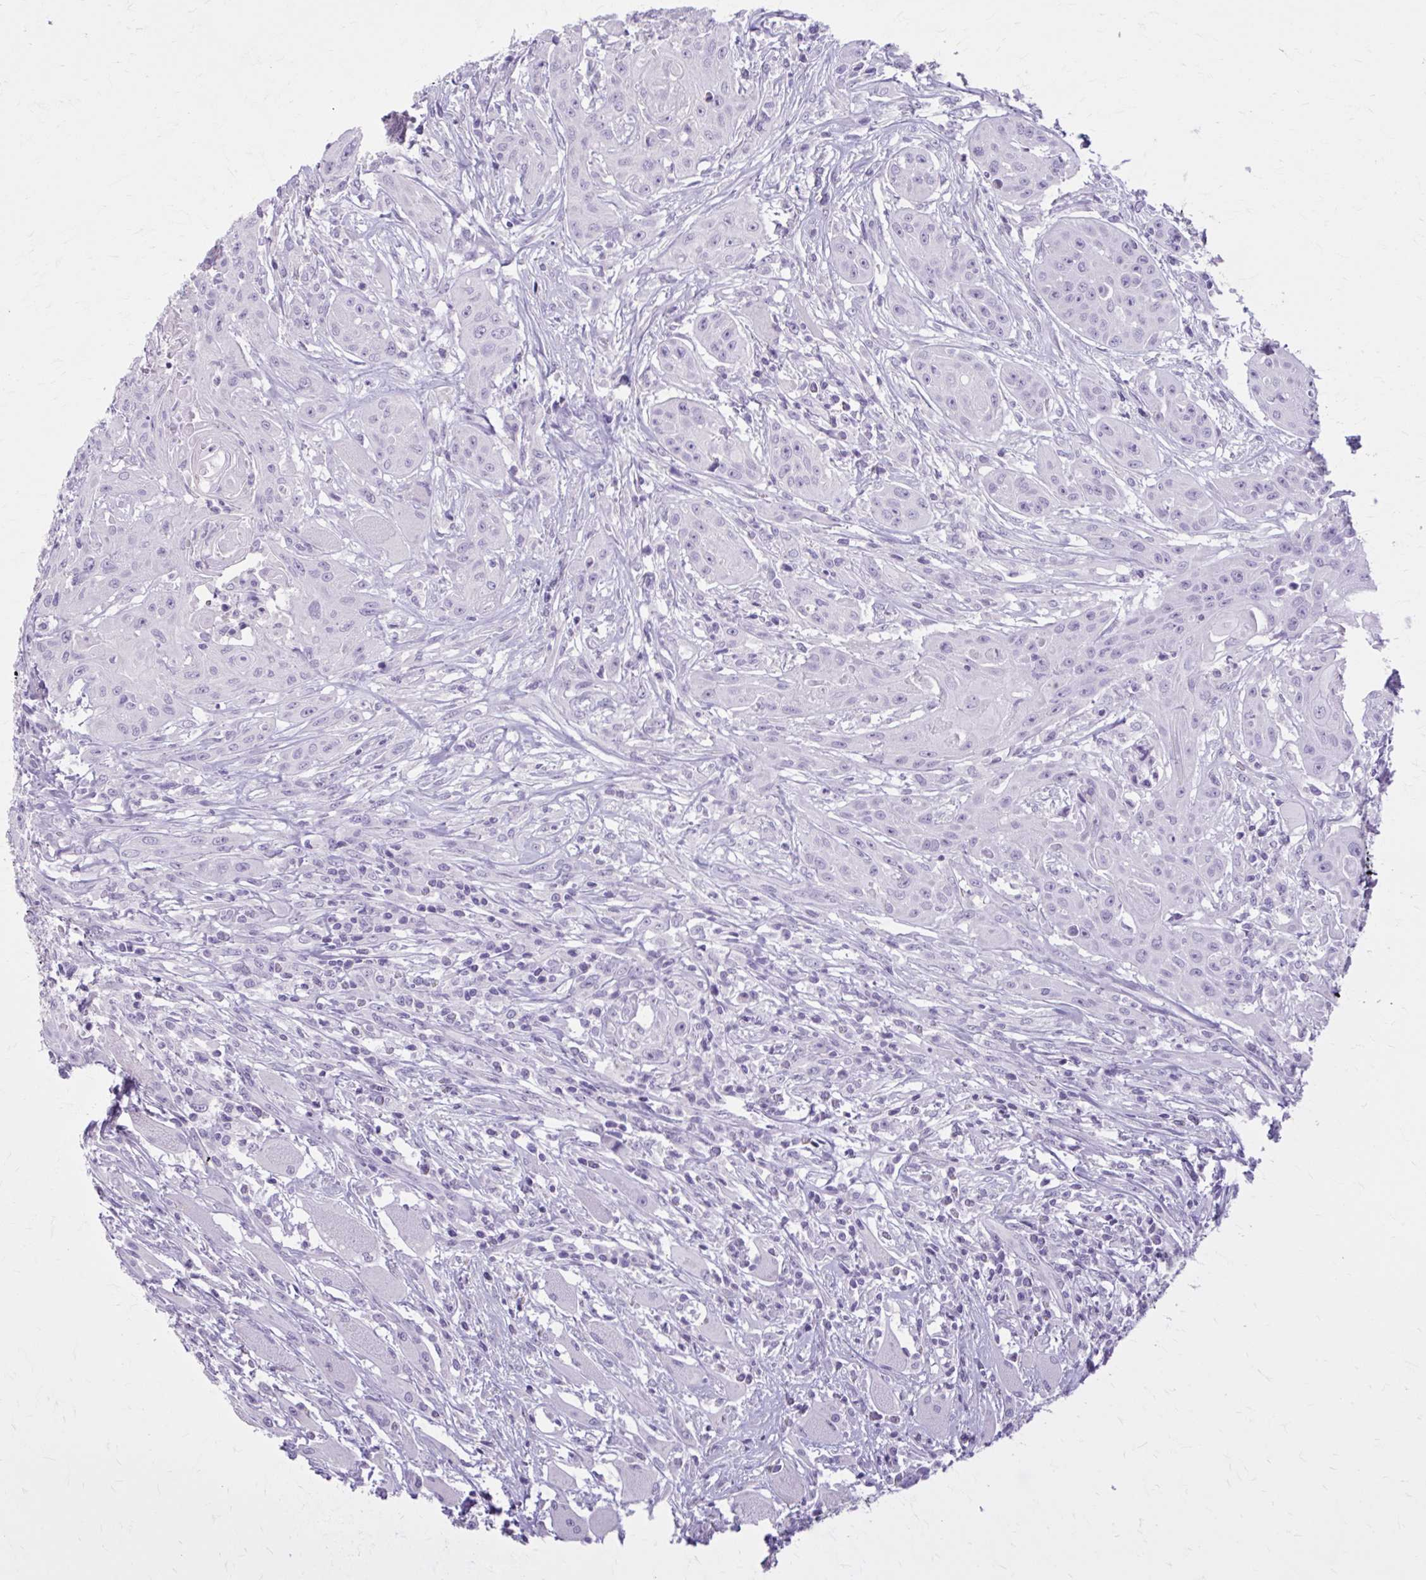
{"staining": {"intensity": "negative", "quantity": "none", "location": "none"}, "tissue": "head and neck cancer", "cell_type": "Tumor cells", "image_type": "cancer", "snomed": [{"axis": "morphology", "description": "Squamous cell carcinoma, NOS"}, {"axis": "topography", "description": "Oral tissue"}, {"axis": "topography", "description": "Head-Neck"}, {"axis": "topography", "description": "Neck, NOS"}], "caption": "Immunohistochemistry of head and neck cancer (squamous cell carcinoma) displays no positivity in tumor cells. The staining was performed using DAB to visualize the protein expression in brown, while the nuclei were stained in blue with hematoxylin (Magnification: 20x).", "gene": "OR4B1", "patient": {"sex": "female", "age": 55}}